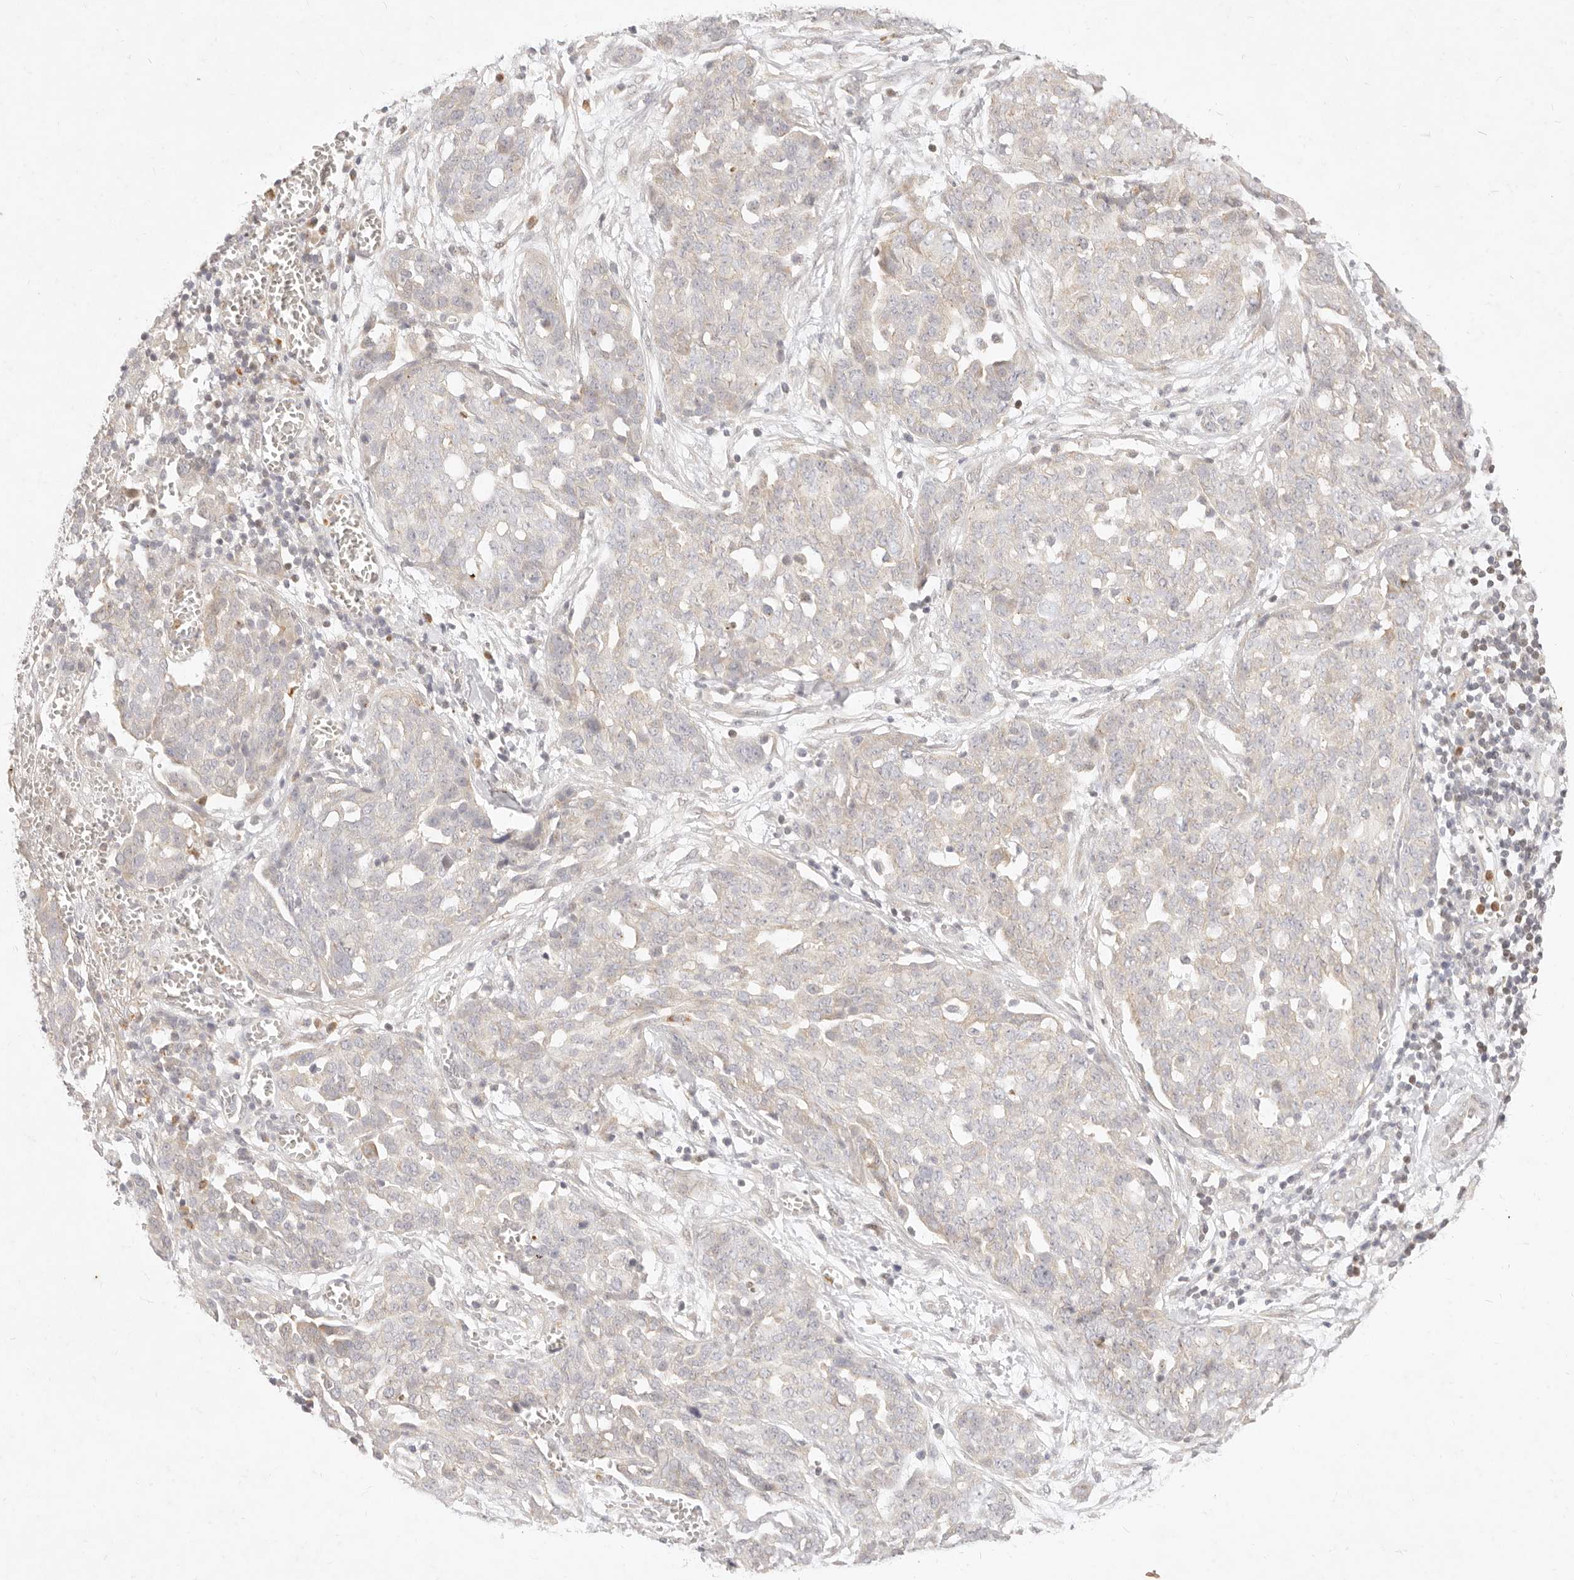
{"staining": {"intensity": "negative", "quantity": "none", "location": "none"}, "tissue": "ovarian cancer", "cell_type": "Tumor cells", "image_type": "cancer", "snomed": [{"axis": "morphology", "description": "Cystadenocarcinoma, serous, NOS"}, {"axis": "topography", "description": "Soft tissue"}, {"axis": "topography", "description": "Ovary"}], "caption": "Human ovarian cancer (serous cystadenocarcinoma) stained for a protein using immunohistochemistry (IHC) exhibits no expression in tumor cells.", "gene": "ASCL3", "patient": {"sex": "female", "age": 57}}